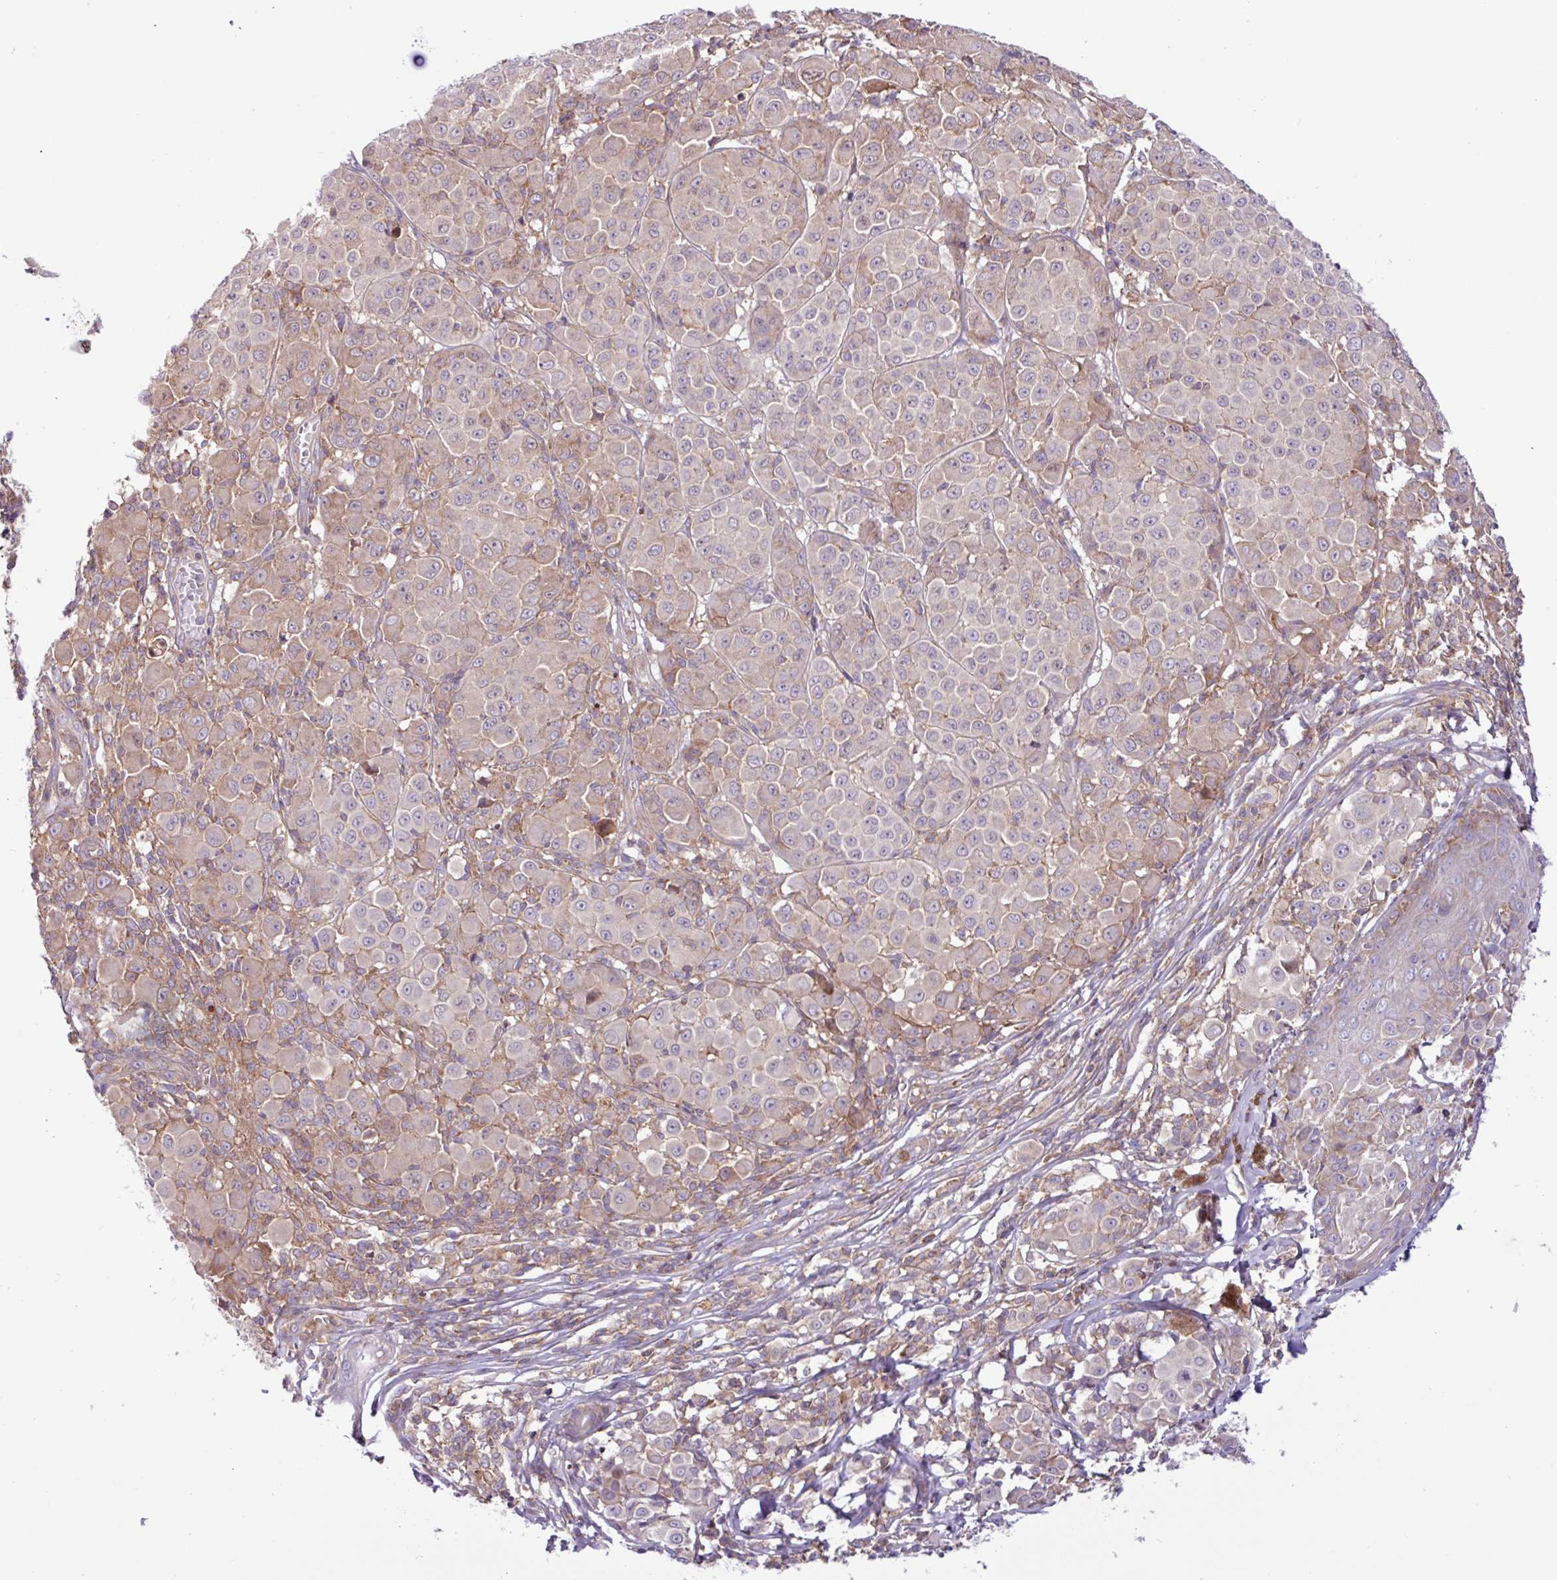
{"staining": {"intensity": "weak", "quantity": "<25%", "location": "cytoplasmic/membranous"}, "tissue": "melanoma", "cell_type": "Tumor cells", "image_type": "cancer", "snomed": [{"axis": "morphology", "description": "Malignant melanoma, NOS"}, {"axis": "topography", "description": "Skin"}], "caption": "Immunohistochemistry micrograph of neoplastic tissue: human malignant melanoma stained with DAB reveals no significant protein expression in tumor cells.", "gene": "ACTR3", "patient": {"sex": "female", "age": 43}}